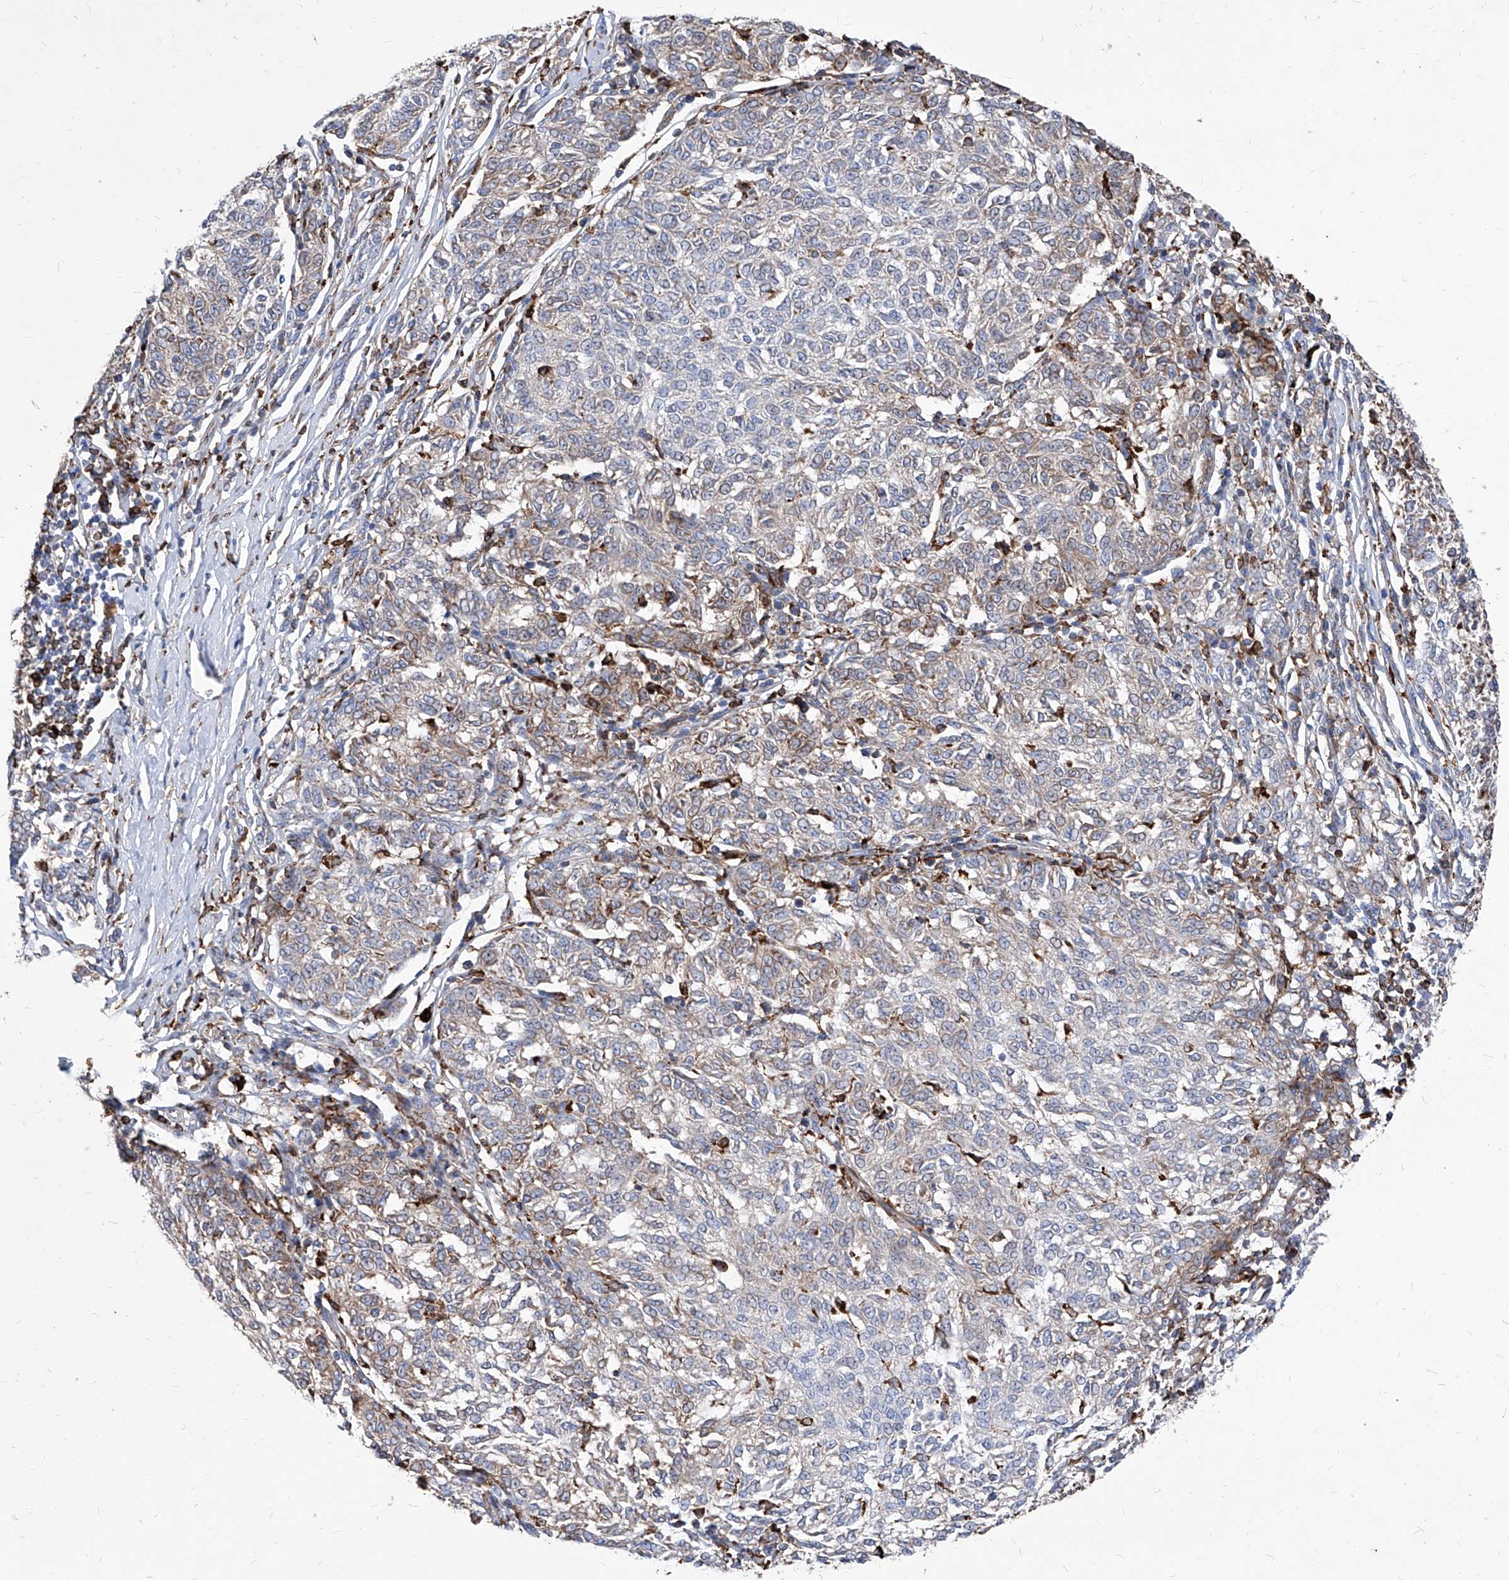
{"staining": {"intensity": "weak", "quantity": ">75%", "location": "cytoplasmic/membranous"}, "tissue": "melanoma", "cell_type": "Tumor cells", "image_type": "cancer", "snomed": [{"axis": "morphology", "description": "Malignant melanoma, NOS"}, {"axis": "topography", "description": "Skin"}], "caption": "Tumor cells display low levels of weak cytoplasmic/membranous staining in about >75% of cells in human malignant melanoma.", "gene": "UBOX5", "patient": {"sex": "female", "age": 72}}